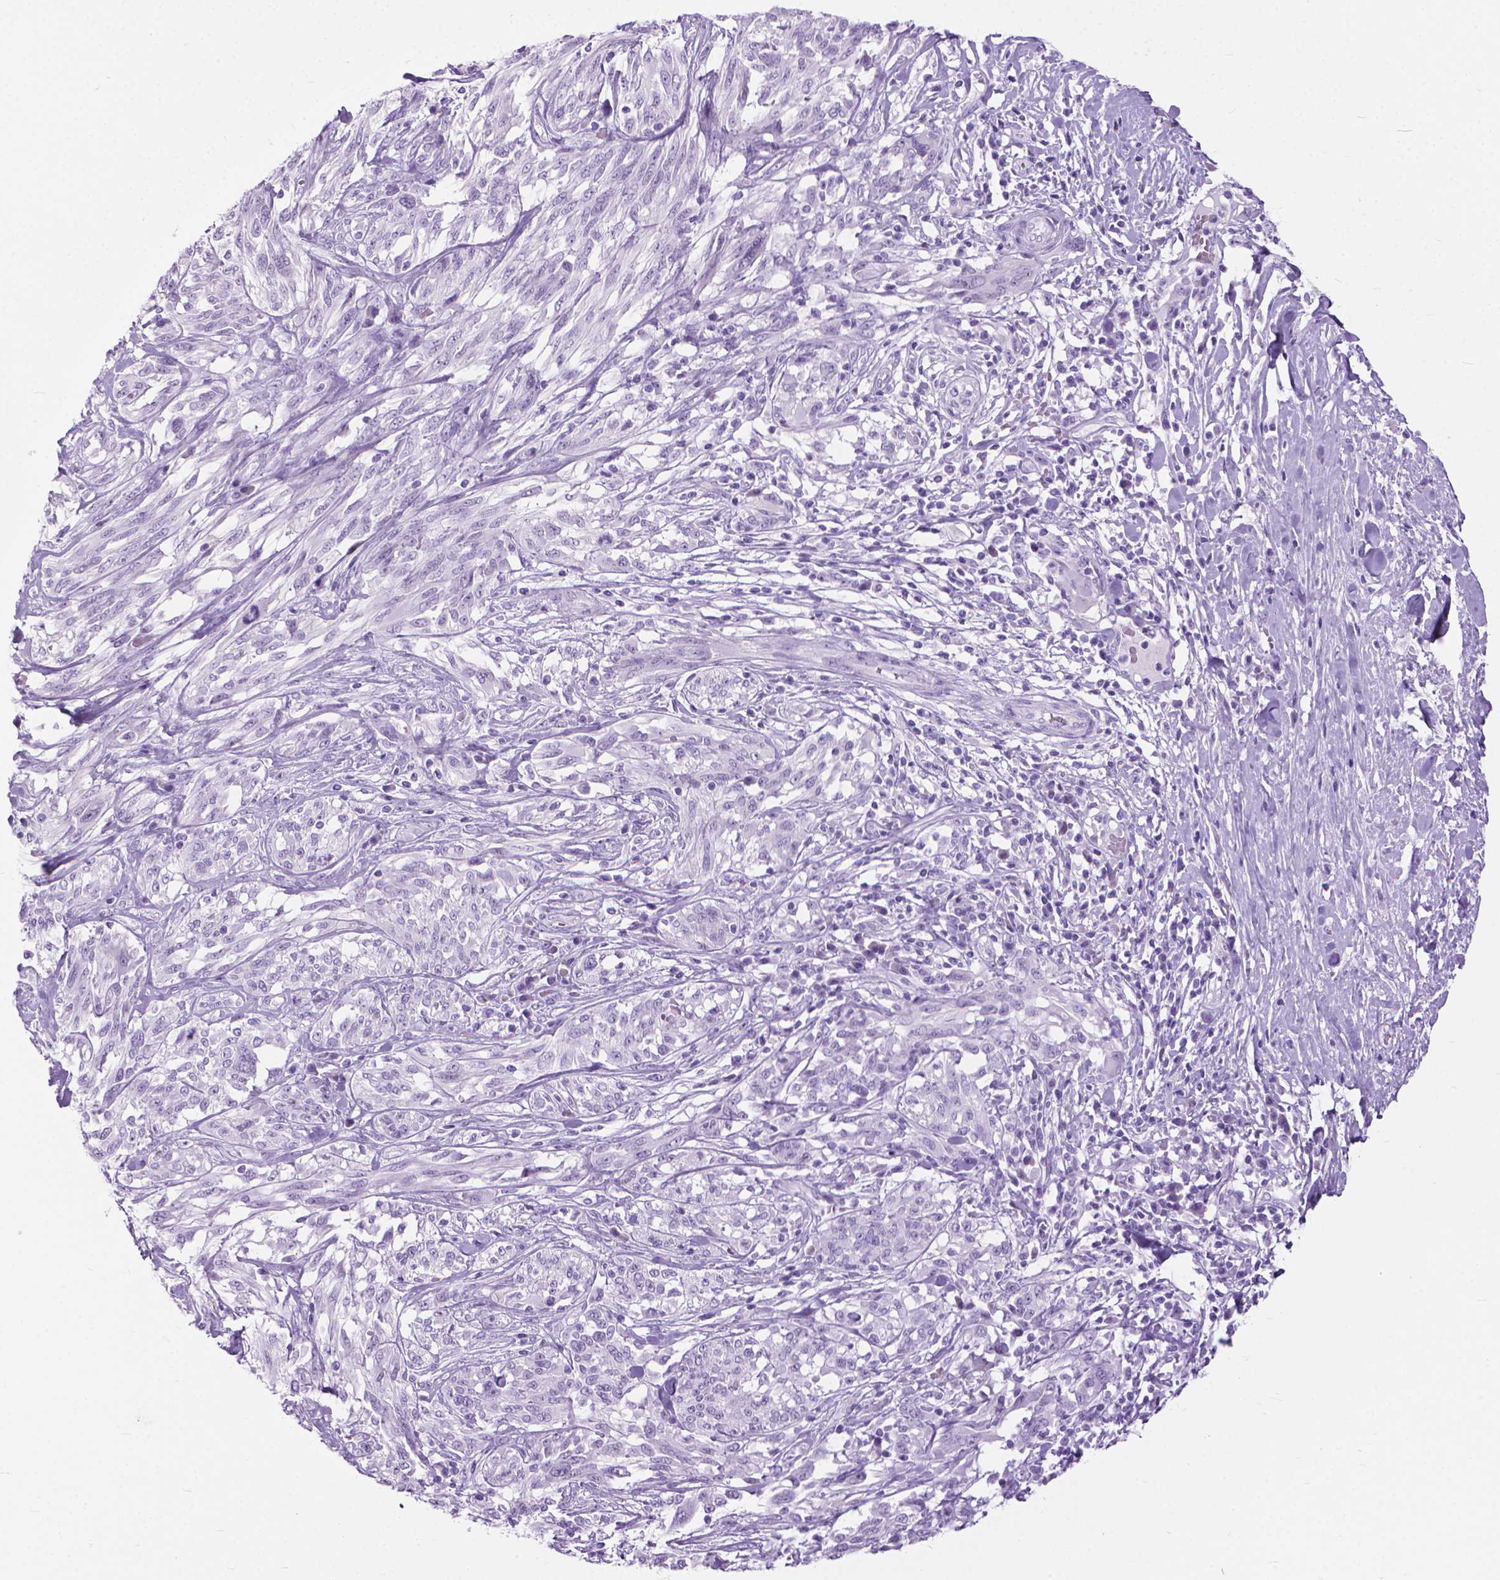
{"staining": {"intensity": "negative", "quantity": "none", "location": "none"}, "tissue": "melanoma", "cell_type": "Tumor cells", "image_type": "cancer", "snomed": [{"axis": "morphology", "description": "Malignant melanoma, NOS"}, {"axis": "topography", "description": "Skin"}], "caption": "A micrograph of human melanoma is negative for staining in tumor cells.", "gene": "HTR2B", "patient": {"sex": "female", "age": 91}}